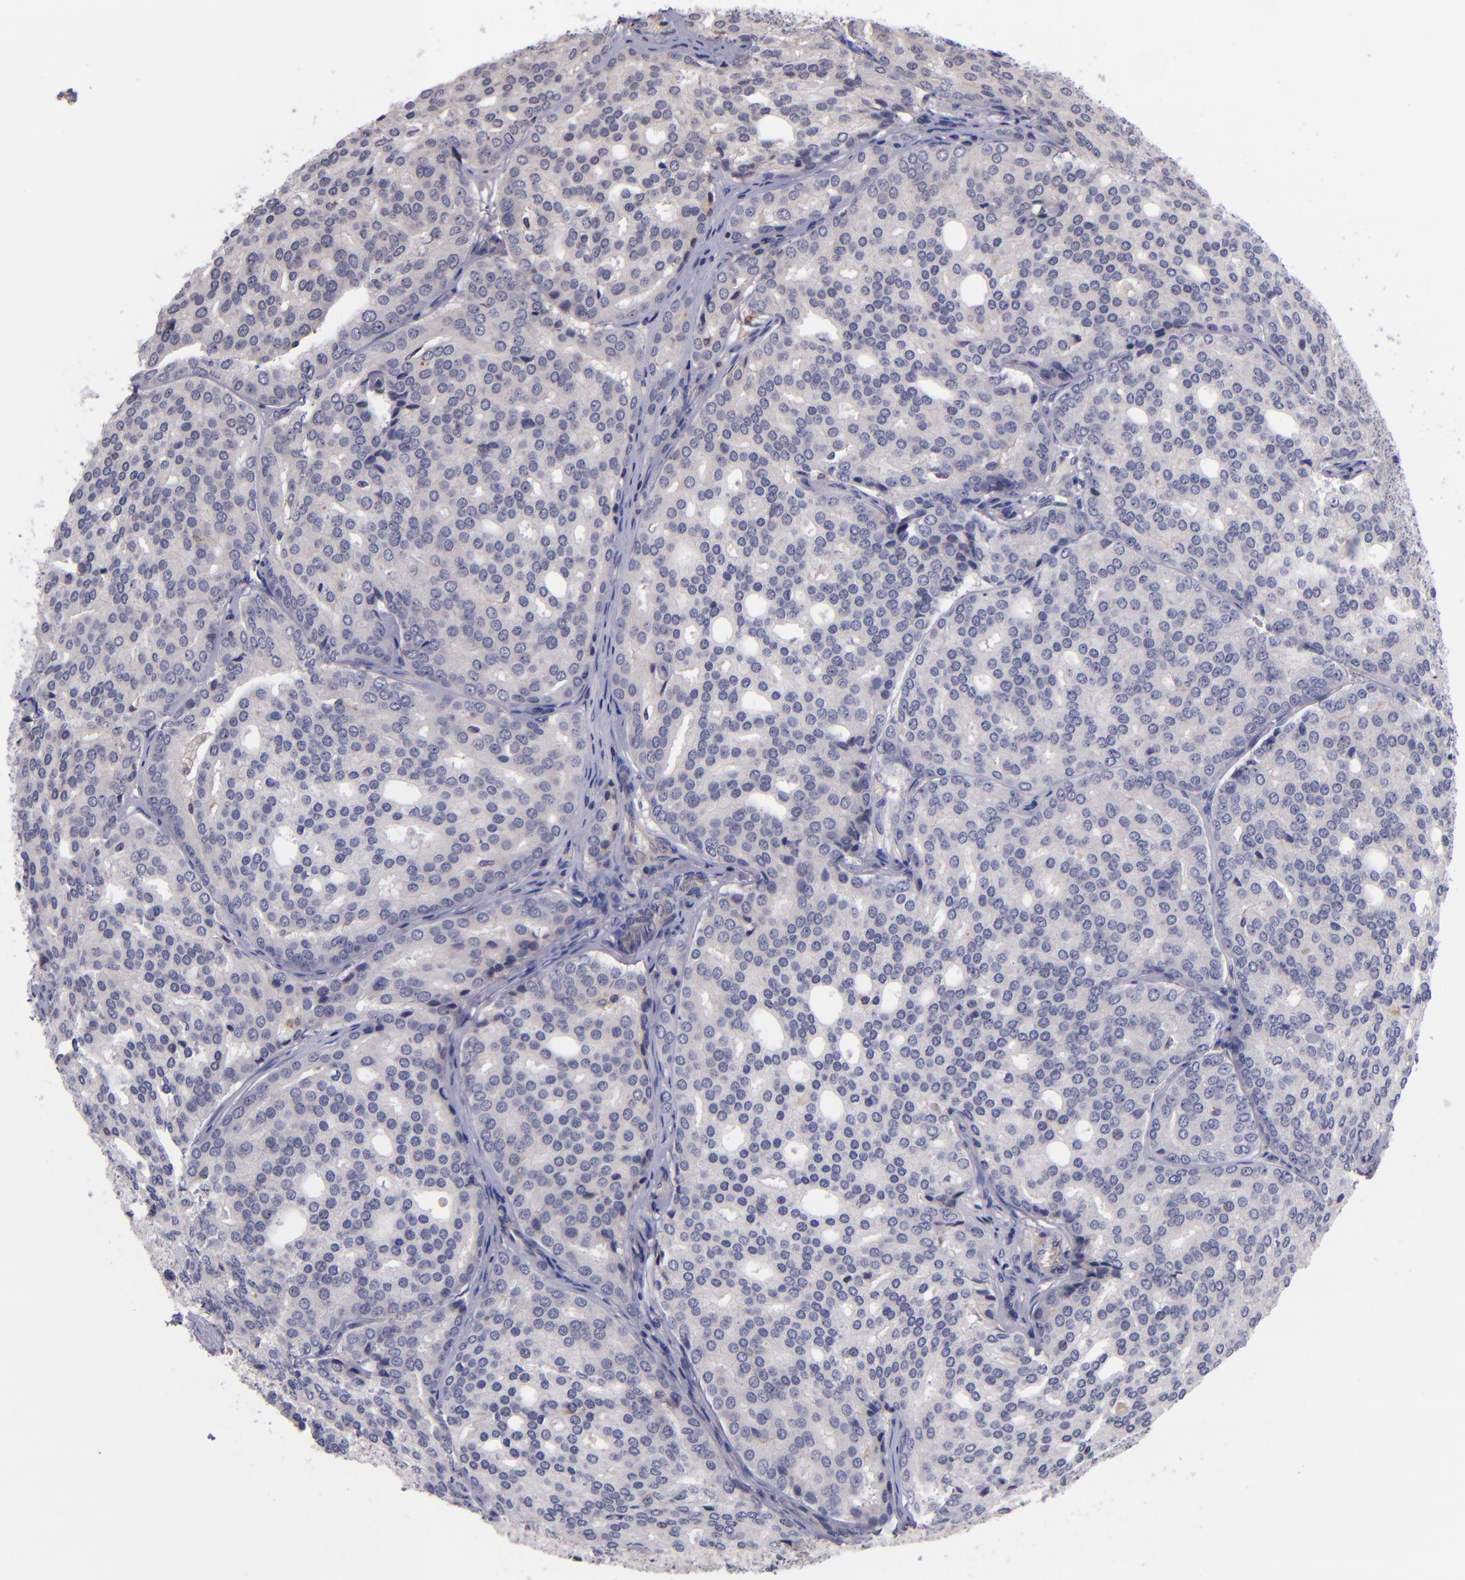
{"staining": {"intensity": "weak", "quantity": "25%-75%", "location": "cytoplasmic/membranous"}, "tissue": "prostate cancer", "cell_type": "Tumor cells", "image_type": "cancer", "snomed": [{"axis": "morphology", "description": "Adenocarcinoma, High grade"}, {"axis": "topography", "description": "Prostate"}], "caption": "The image demonstrates staining of prostate high-grade adenocarcinoma, revealing weak cytoplasmic/membranous protein positivity (brown color) within tumor cells. Nuclei are stained in blue.", "gene": "RBP4", "patient": {"sex": "male", "age": 64}}